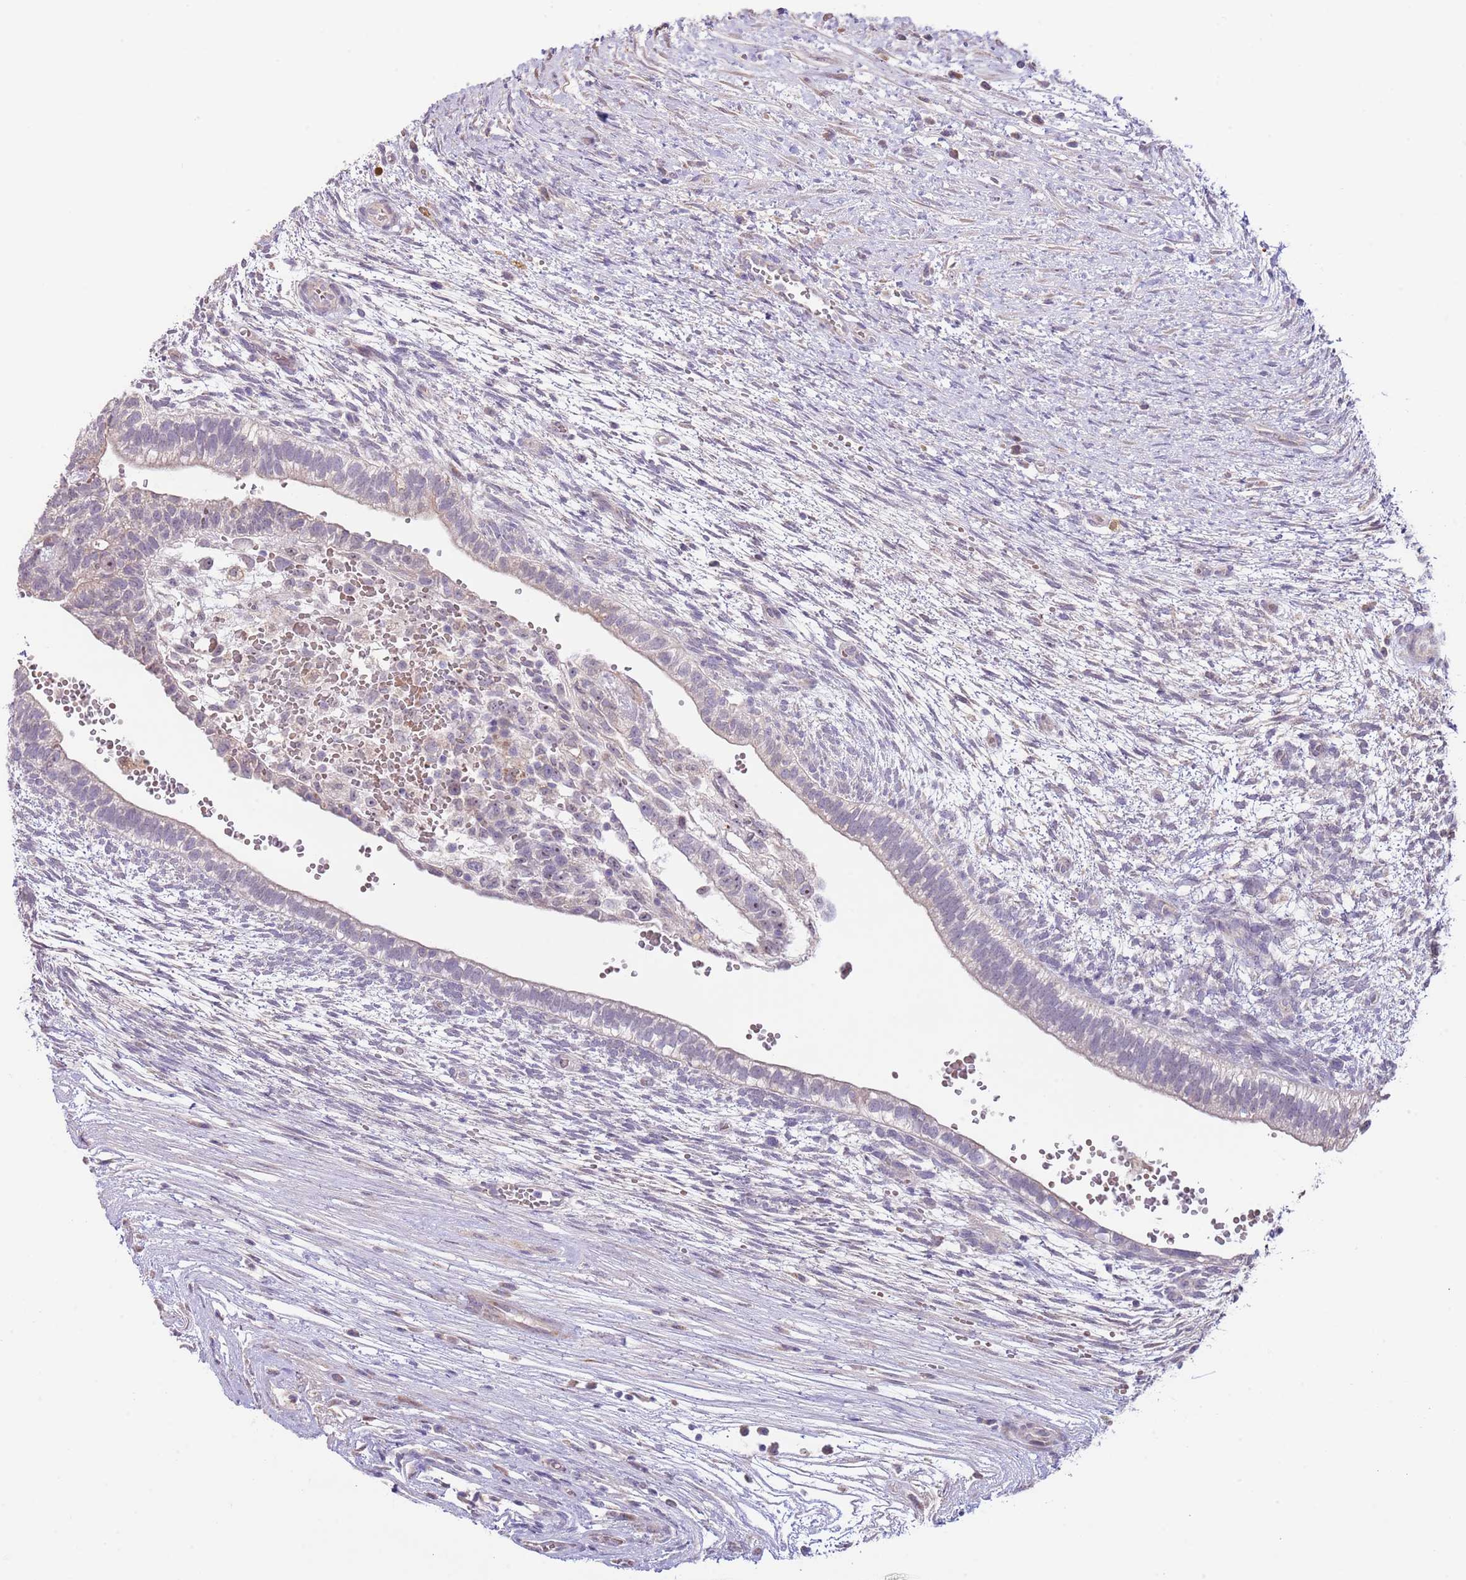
{"staining": {"intensity": "negative", "quantity": "none", "location": "none"}, "tissue": "testis cancer", "cell_type": "Tumor cells", "image_type": "cancer", "snomed": [{"axis": "morphology", "description": "Normal tissue, NOS"}, {"axis": "morphology", "description": "Carcinoma, Embryonal, NOS"}, {"axis": "topography", "description": "Testis"}], "caption": "A histopathology image of human testis embryonal carcinoma is negative for staining in tumor cells. (DAB IHC, high magnification).", "gene": "AP1S2", "patient": {"sex": "male", "age": 32}}